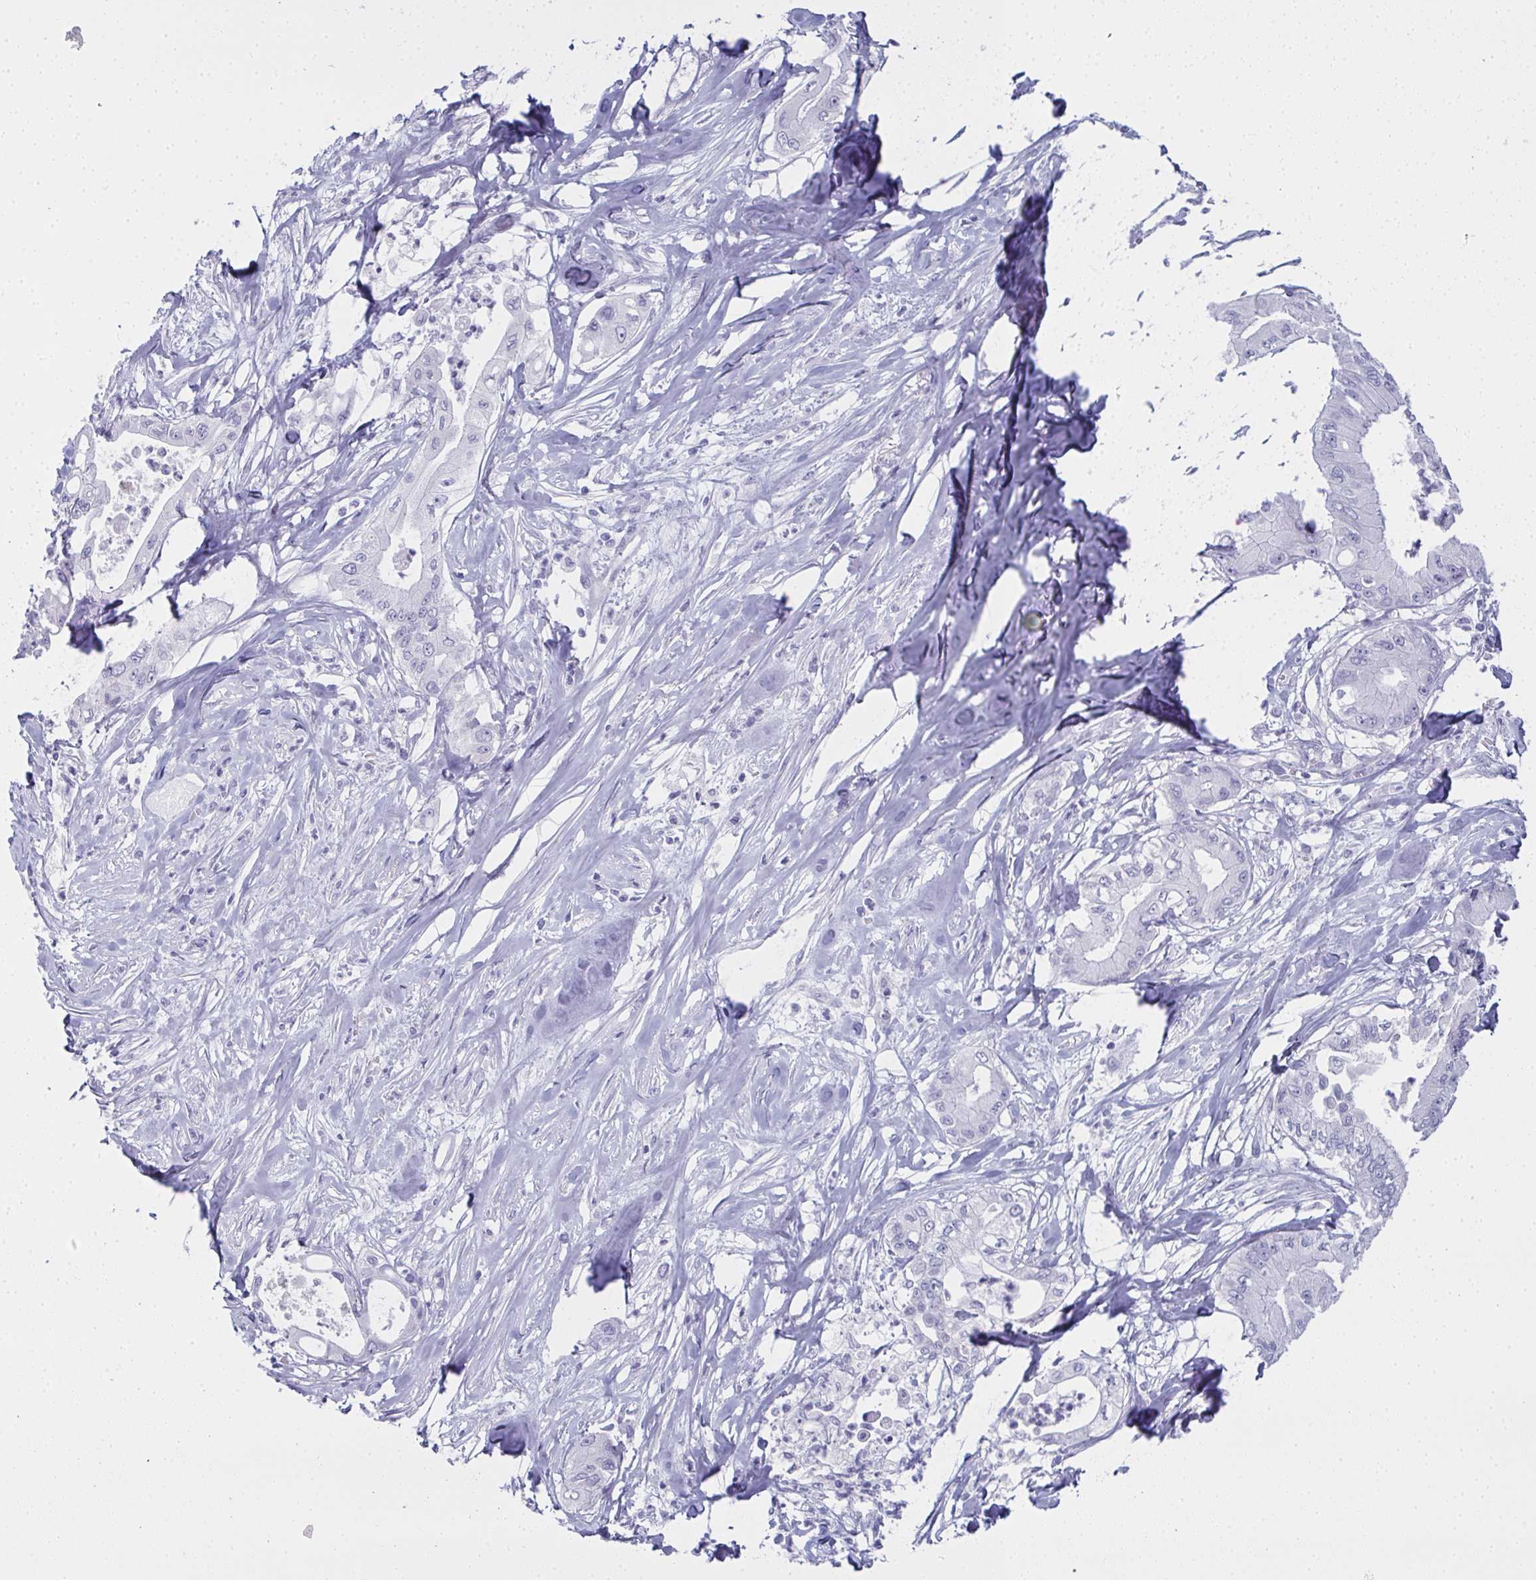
{"staining": {"intensity": "negative", "quantity": "none", "location": "none"}, "tissue": "pancreatic cancer", "cell_type": "Tumor cells", "image_type": "cancer", "snomed": [{"axis": "morphology", "description": "Adenocarcinoma, NOS"}, {"axis": "topography", "description": "Pancreas"}], "caption": "High power microscopy photomicrograph of an IHC photomicrograph of adenocarcinoma (pancreatic), revealing no significant positivity in tumor cells.", "gene": "SLC36A2", "patient": {"sex": "male", "age": 71}}